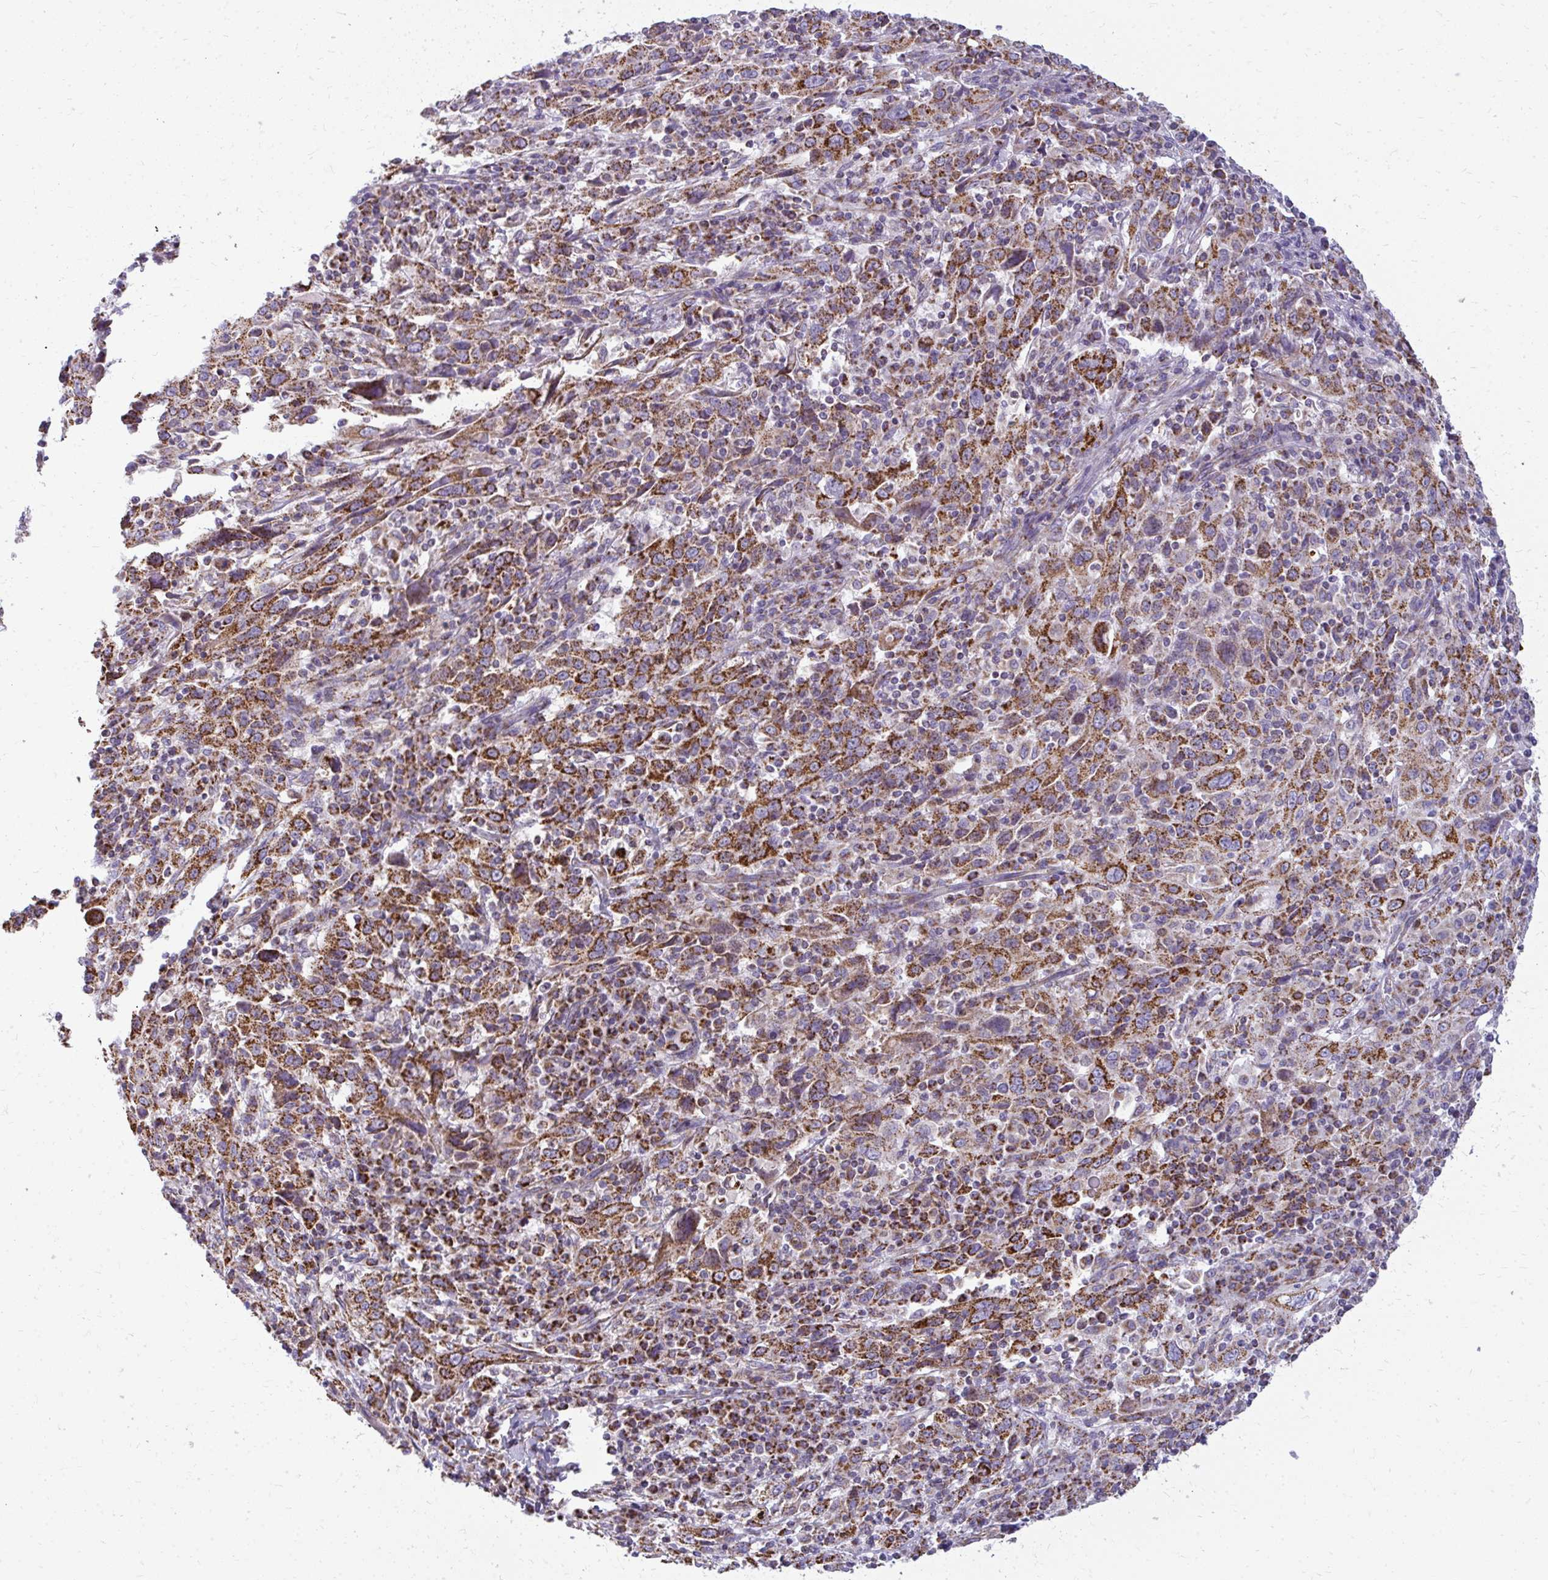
{"staining": {"intensity": "strong", "quantity": ">75%", "location": "cytoplasmic/membranous"}, "tissue": "cervical cancer", "cell_type": "Tumor cells", "image_type": "cancer", "snomed": [{"axis": "morphology", "description": "Squamous cell carcinoma, NOS"}, {"axis": "topography", "description": "Cervix"}], "caption": "Brown immunohistochemical staining in human cervical squamous cell carcinoma shows strong cytoplasmic/membranous expression in about >75% of tumor cells.", "gene": "IFIT1", "patient": {"sex": "female", "age": 46}}